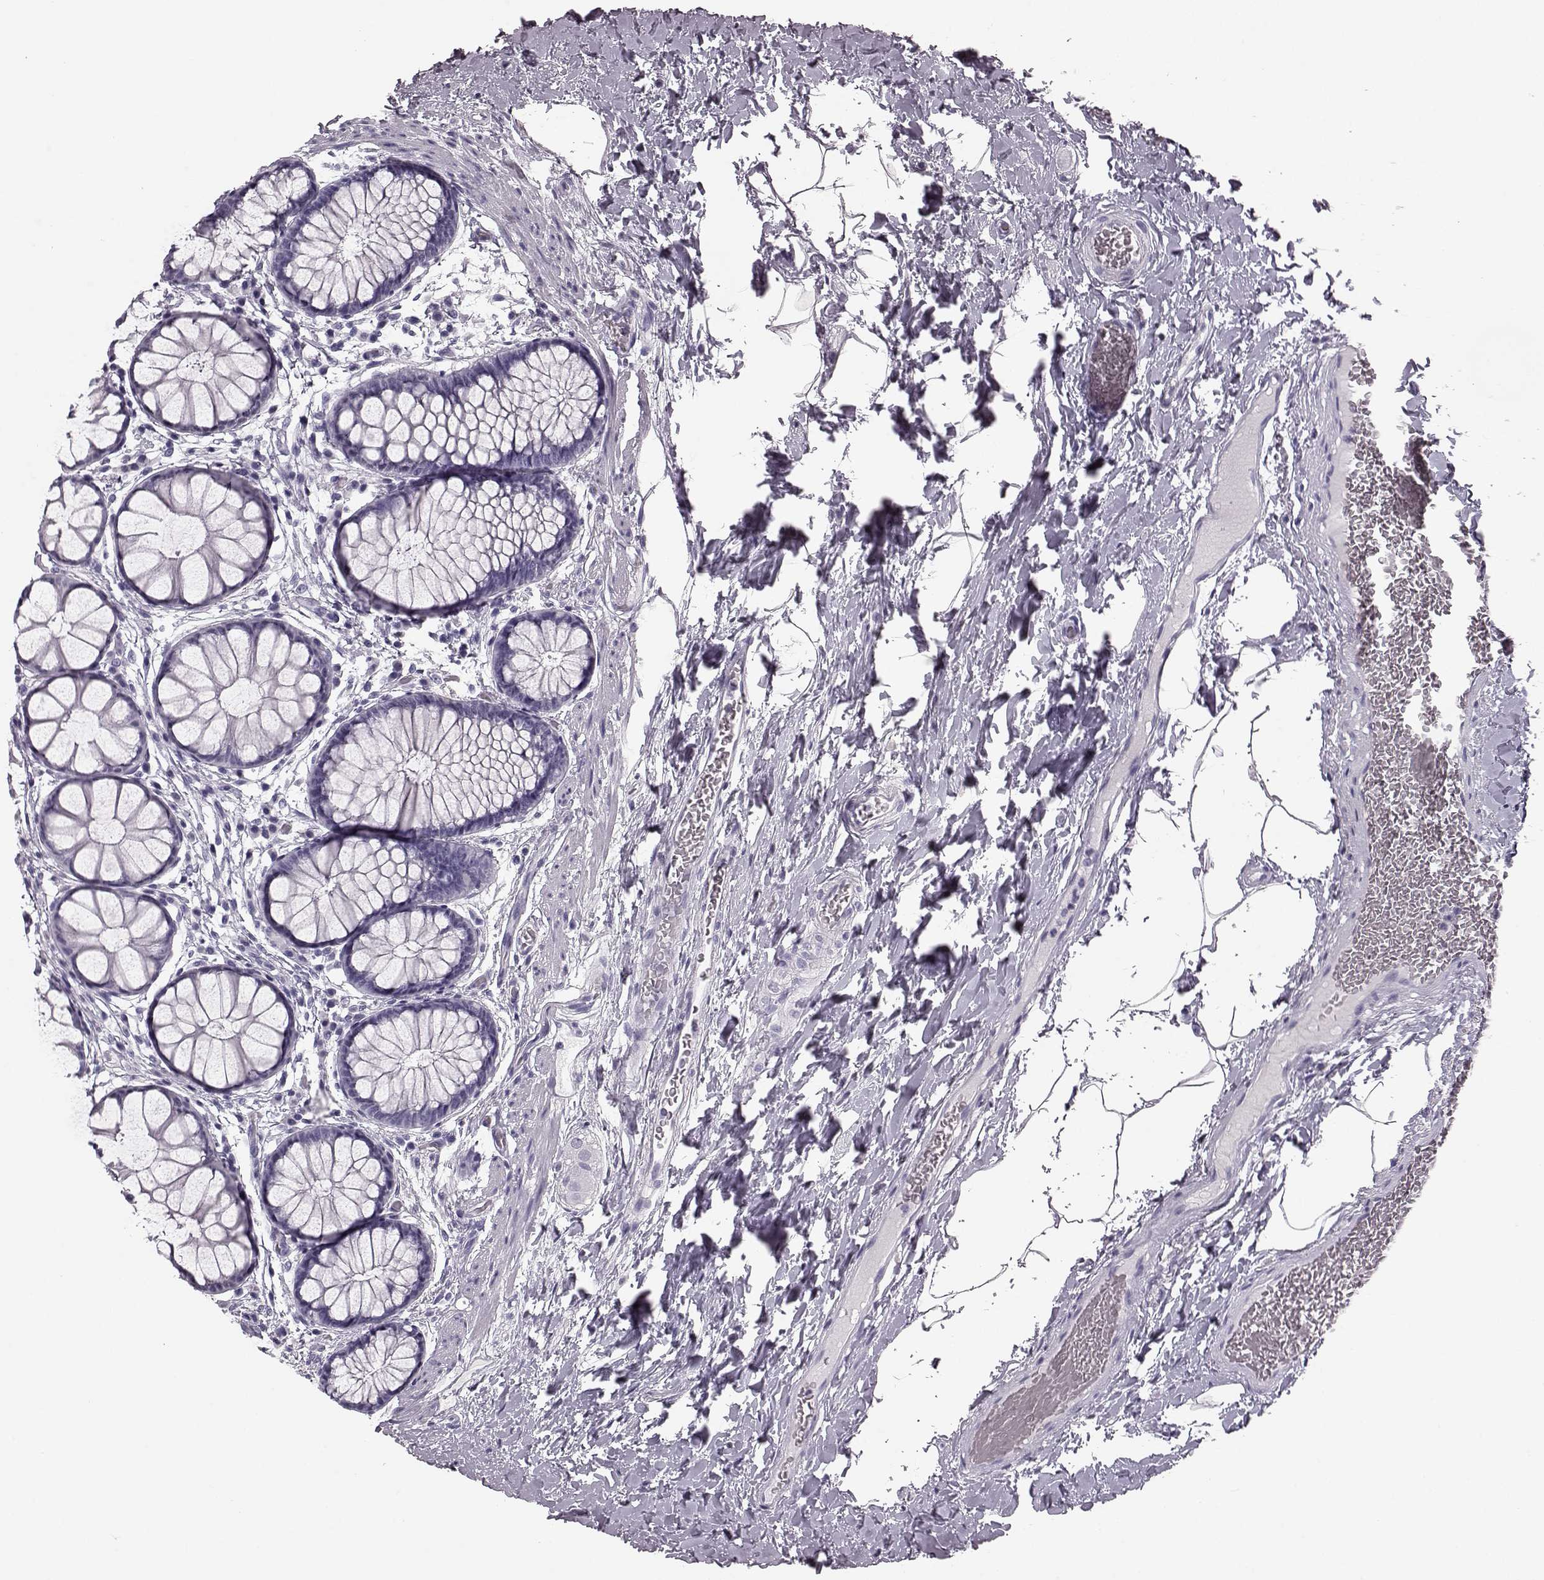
{"staining": {"intensity": "negative", "quantity": "none", "location": "none"}, "tissue": "rectum", "cell_type": "Glandular cells", "image_type": "normal", "snomed": [{"axis": "morphology", "description": "Normal tissue, NOS"}, {"axis": "topography", "description": "Rectum"}], "caption": "An IHC histopathology image of normal rectum is shown. There is no staining in glandular cells of rectum. Nuclei are stained in blue.", "gene": "AIPL1", "patient": {"sex": "female", "age": 62}}